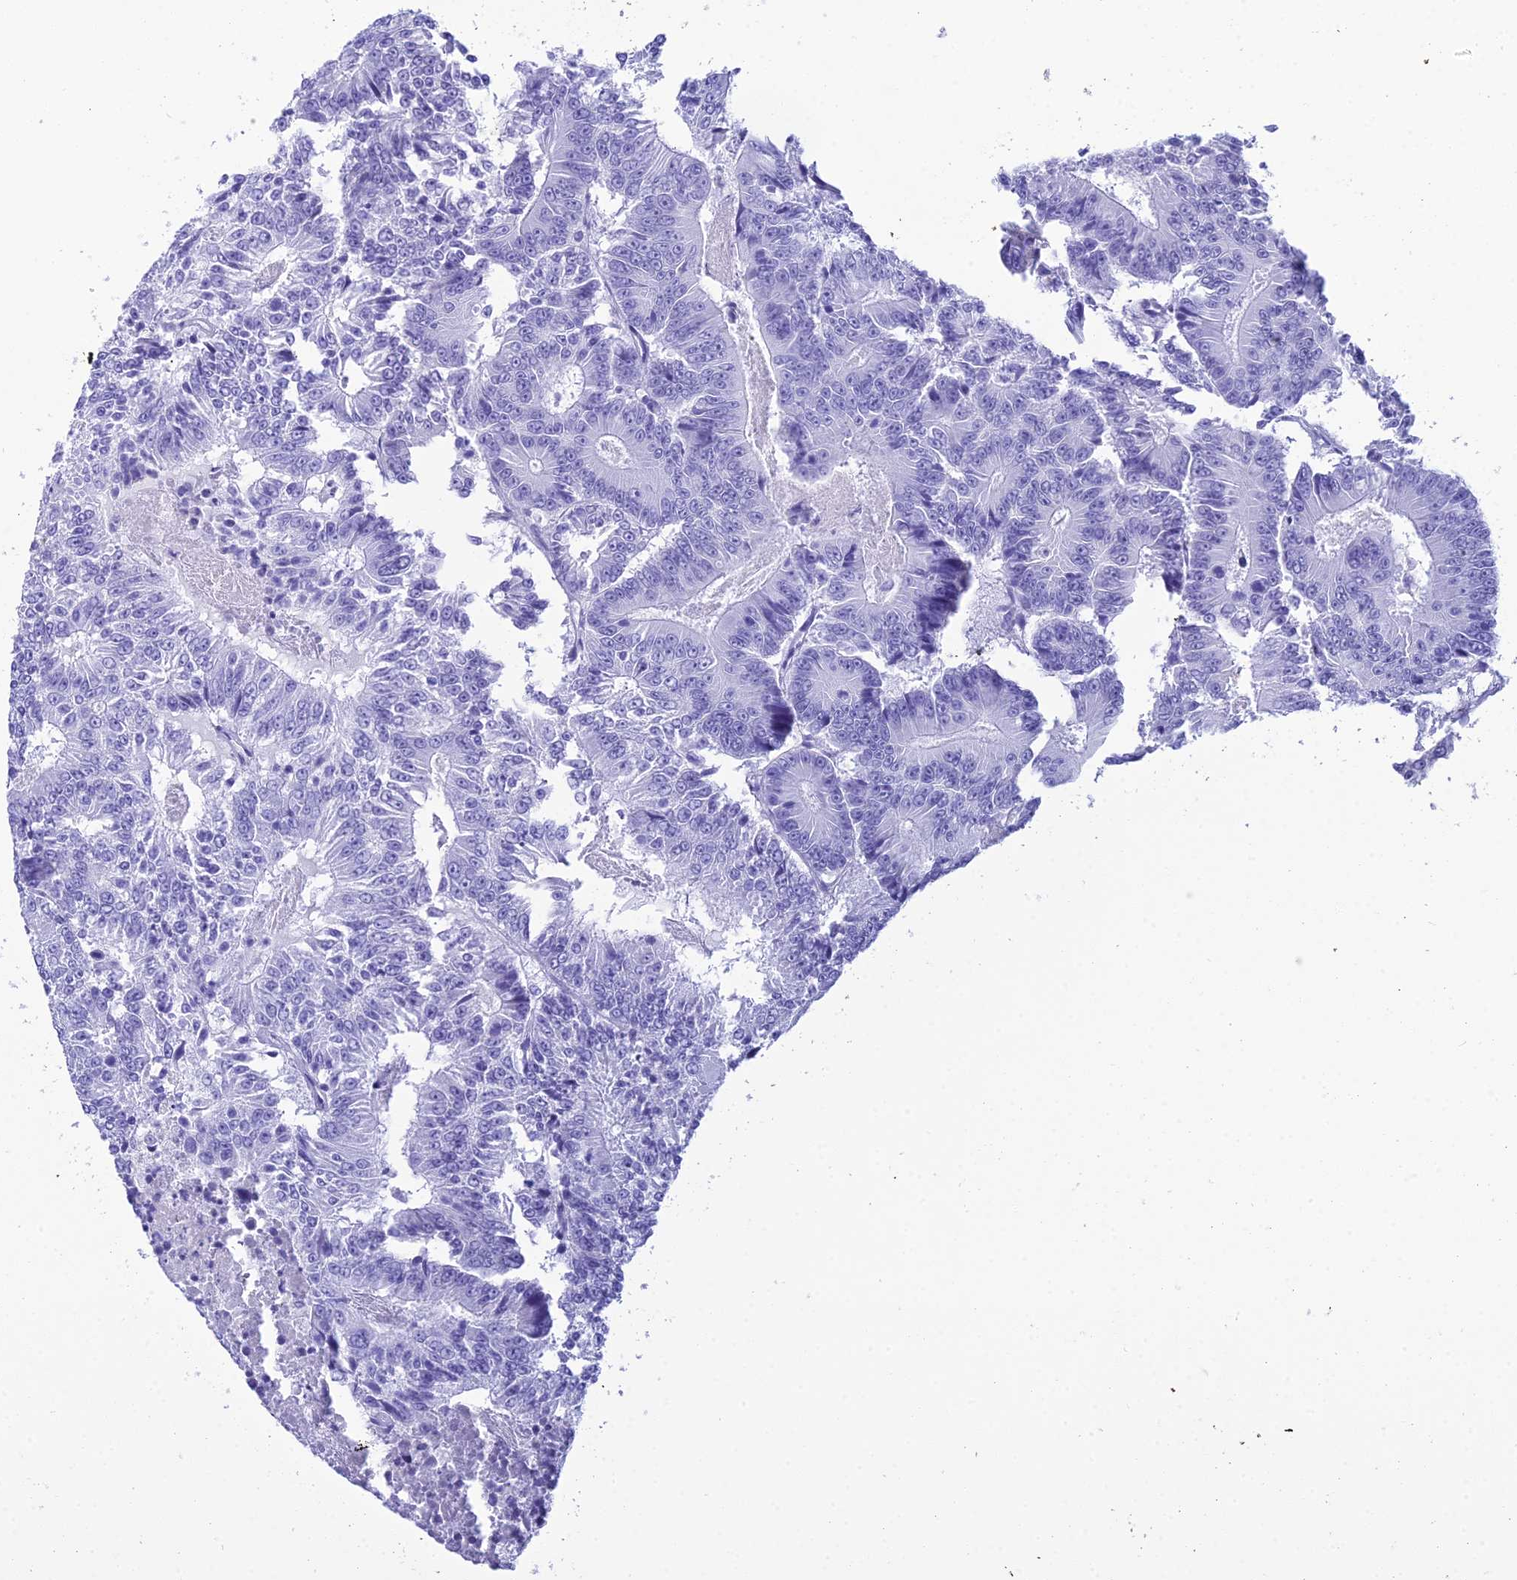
{"staining": {"intensity": "negative", "quantity": "none", "location": "none"}, "tissue": "colorectal cancer", "cell_type": "Tumor cells", "image_type": "cancer", "snomed": [{"axis": "morphology", "description": "Adenocarcinoma, NOS"}, {"axis": "topography", "description": "Colon"}], "caption": "DAB (3,3'-diaminobenzidine) immunohistochemical staining of colorectal adenocarcinoma shows no significant staining in tumor cells. The staining was performed using DAB (3,3'-diaminobenzidine) to visualize the protein expression in brown, while the nuclei were stained in blue with hematoxylin (Magnification: 20x).", "gene": "ZNF442", "patient": {"sex": "male", "age": 83}}